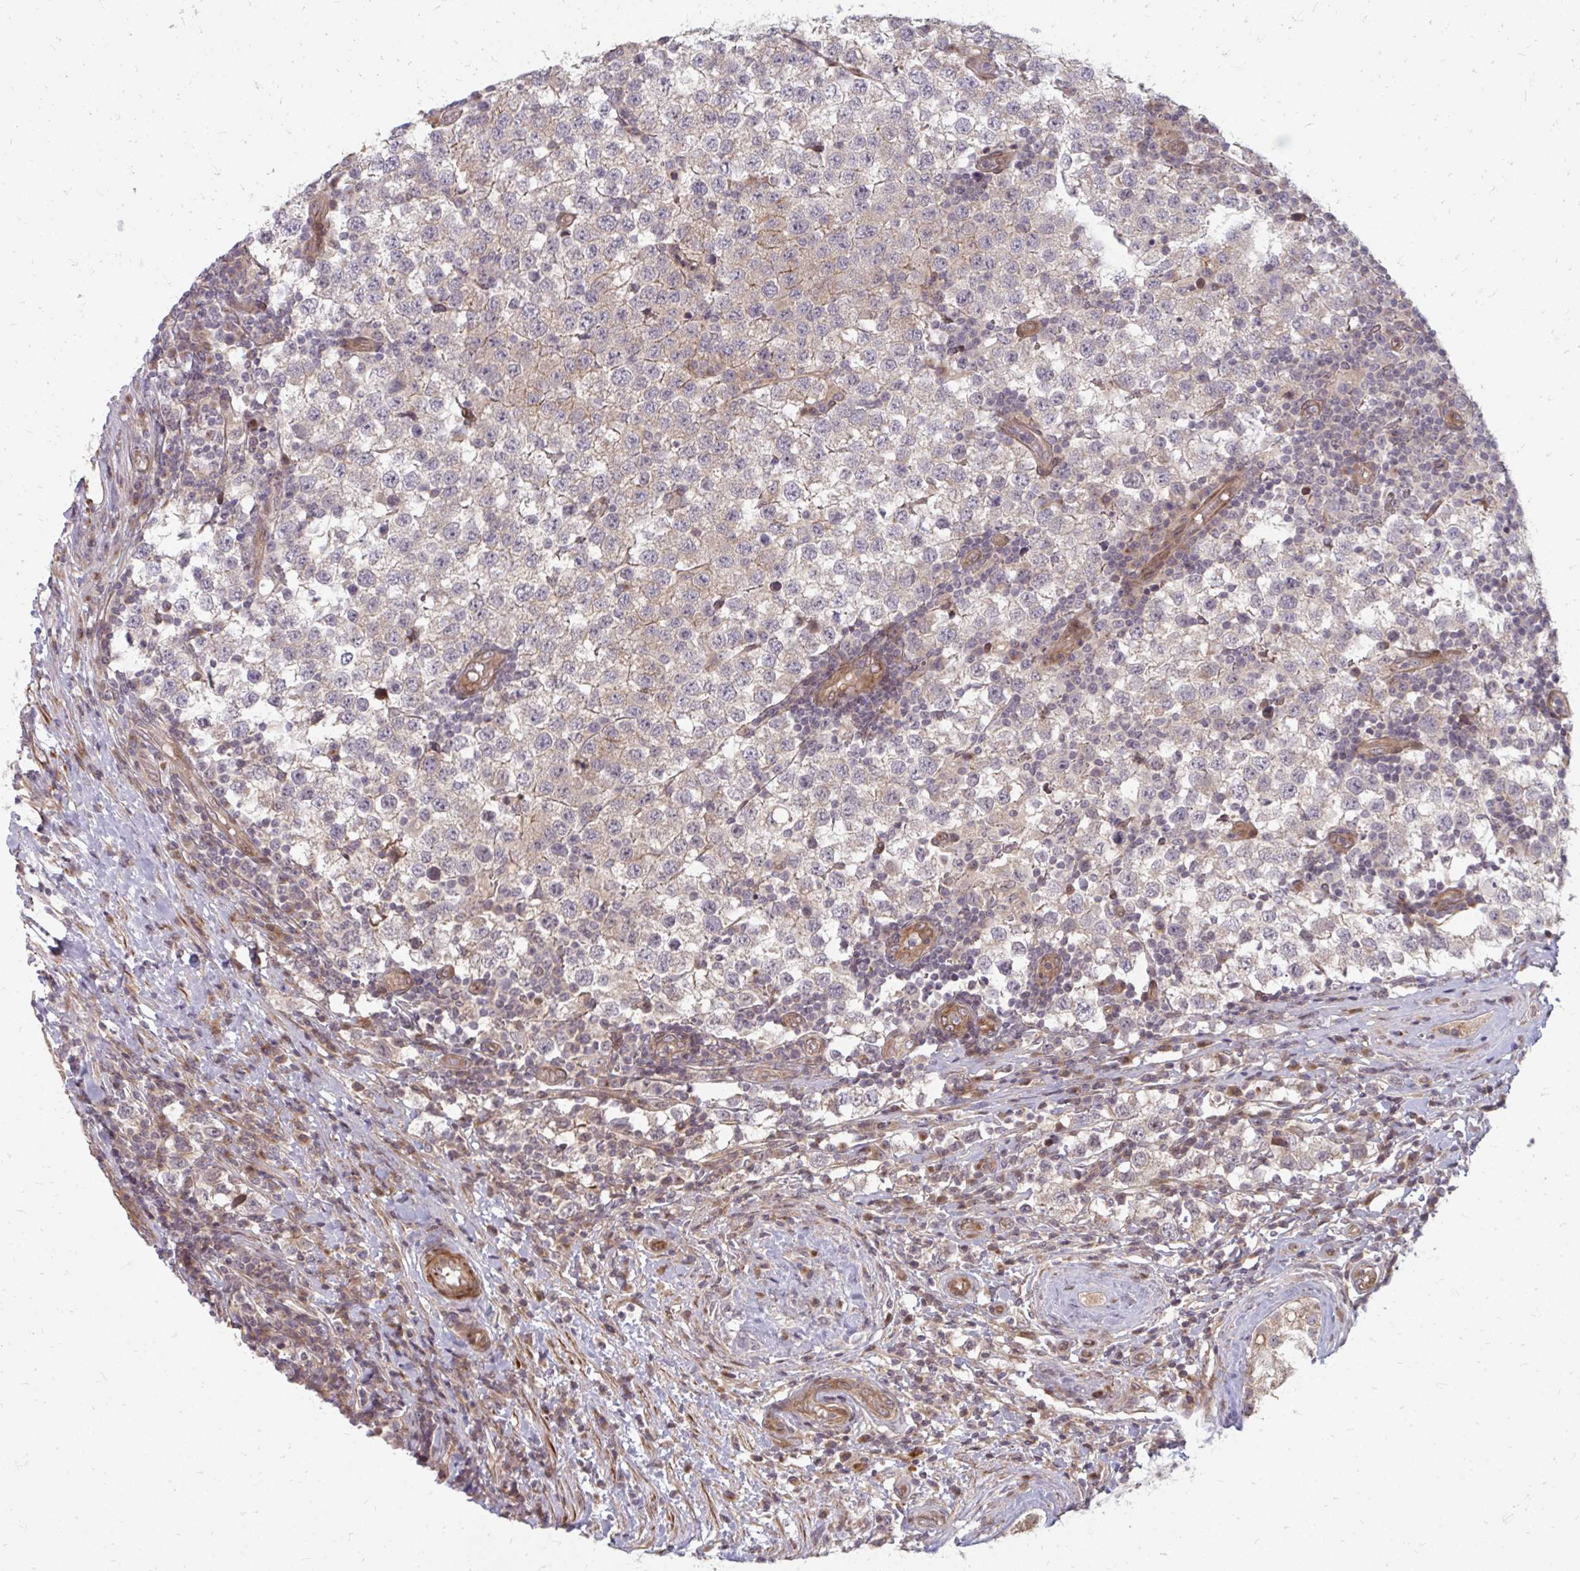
{"staining": {"intensity": "weak", "quantity": "<25%", "location": "cytoplasmic/membranous"}, "tissue": "testis cancer", "cell_type": "Tumor cells", "image_type": "cancer", "snomed": [{"axis": "morphology", "description": "Seminoma, NOS"}, {"axis": "topography", "description": "Testis"}], "caption": "Testis cancer was stained to show a protein in brown. There is no significant expression in tumor cells.", "gene": "ZNF285", "patient": {"sex": "male", "age": 34}}